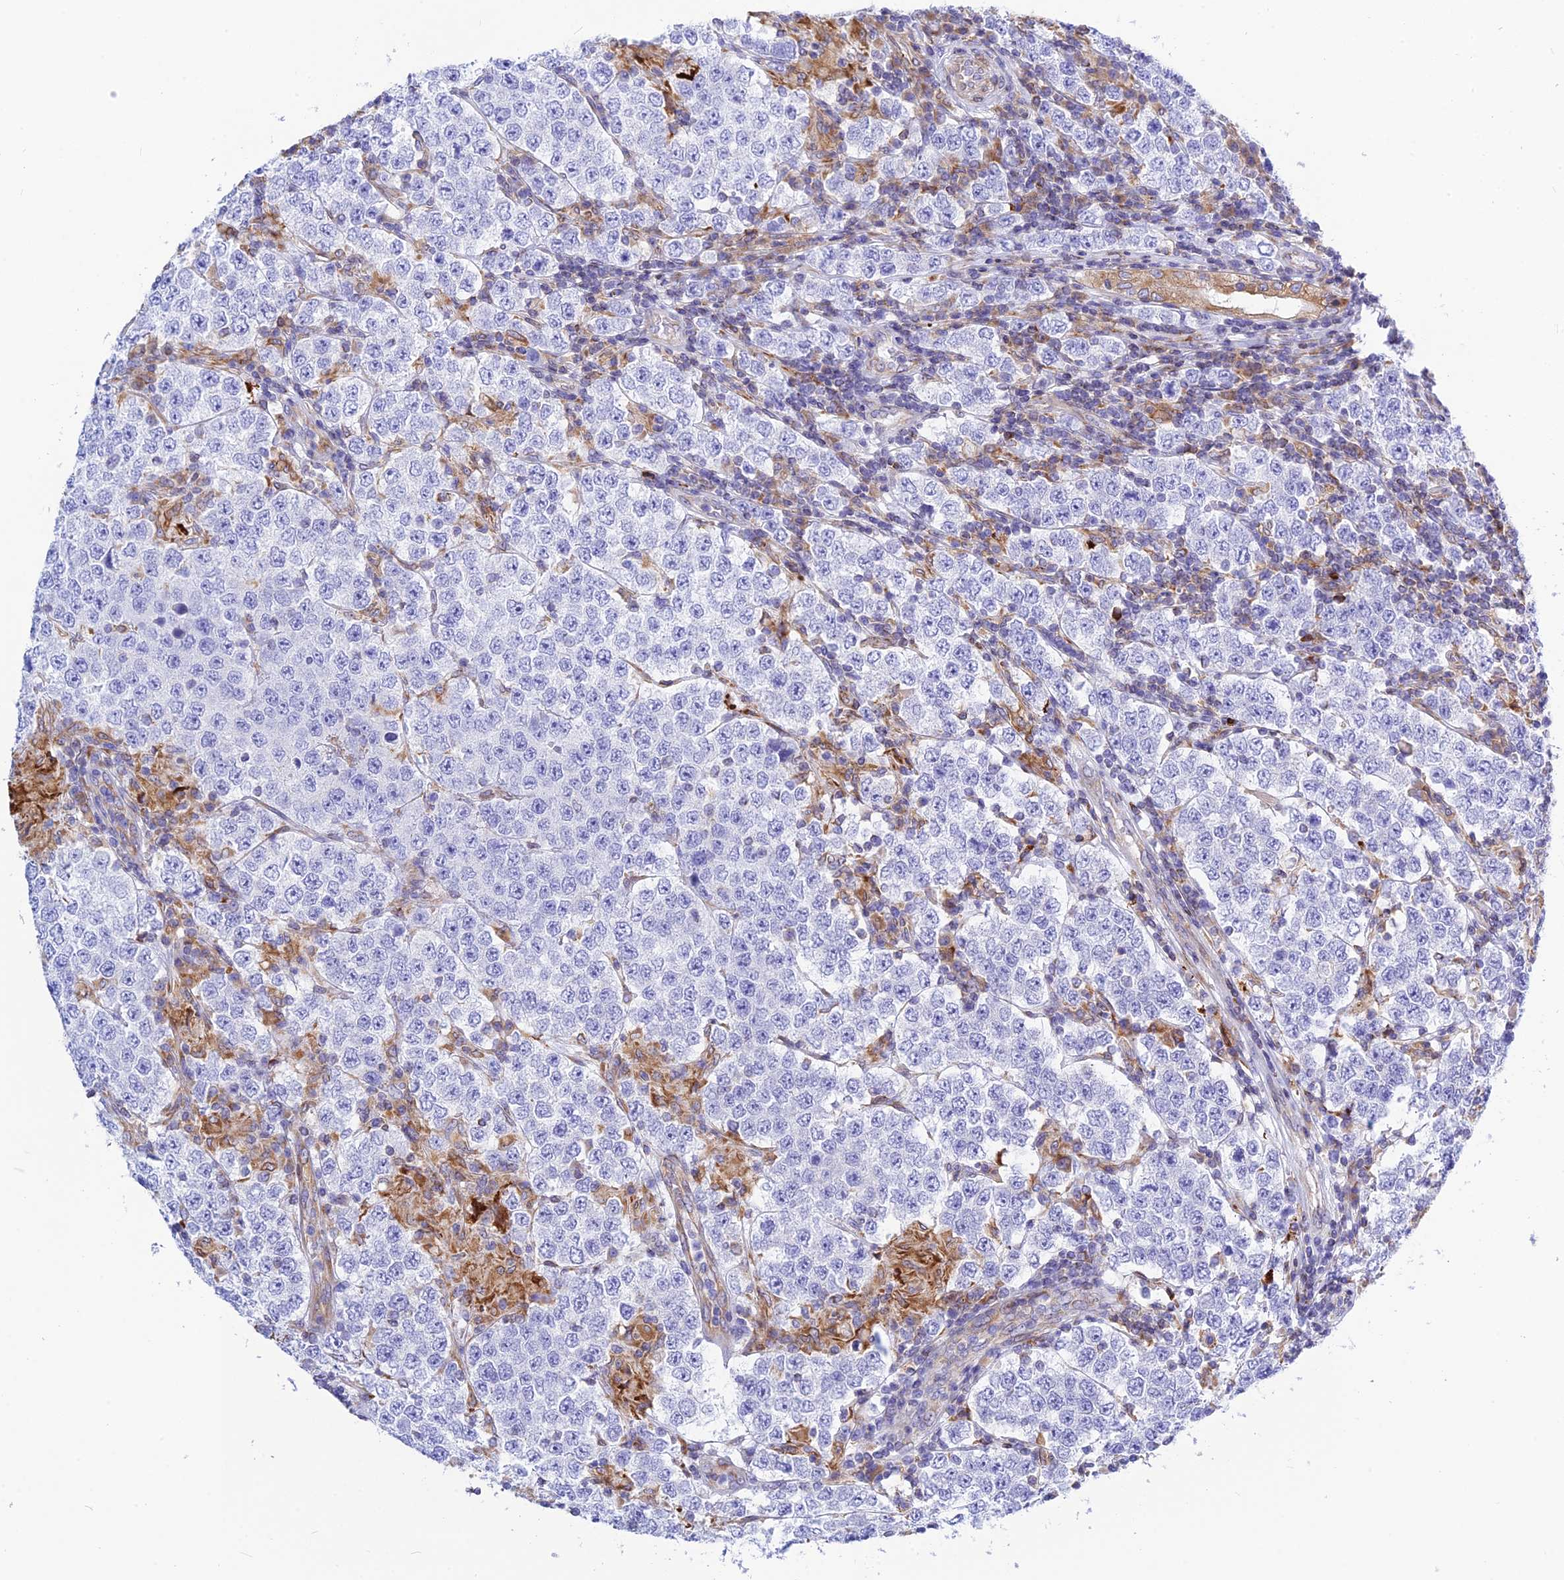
{"staining": {"intensity": "negative", "quantity": "none", "location": "none"}, "tissue": "testis cancer", "cell_type": "Tumor cells", "image_type": "cancer", "snomed": [{"axis": "morphology", "description": "Normal tissue, NOS"}, {"axis": "morphology", "description": "Urothelial carcinoma, High grade"}, {"axis": "morphology", "description": "Seminoma, NOS"}, {"axis": "morphology", "description": "Carcinoma, Embryonal, NOS"}, {"axis": "topography", "description": "Urinary bladder"}, {"axis": "topography", "description": "Testis"}], "caption": "An IHC image of testis cancer (seminoma) is shown. There is no staining in tumor cells of testis cancer (seminoma).", "gene": "CNOT6", "patient": {"sex": "male", "age": 41}}